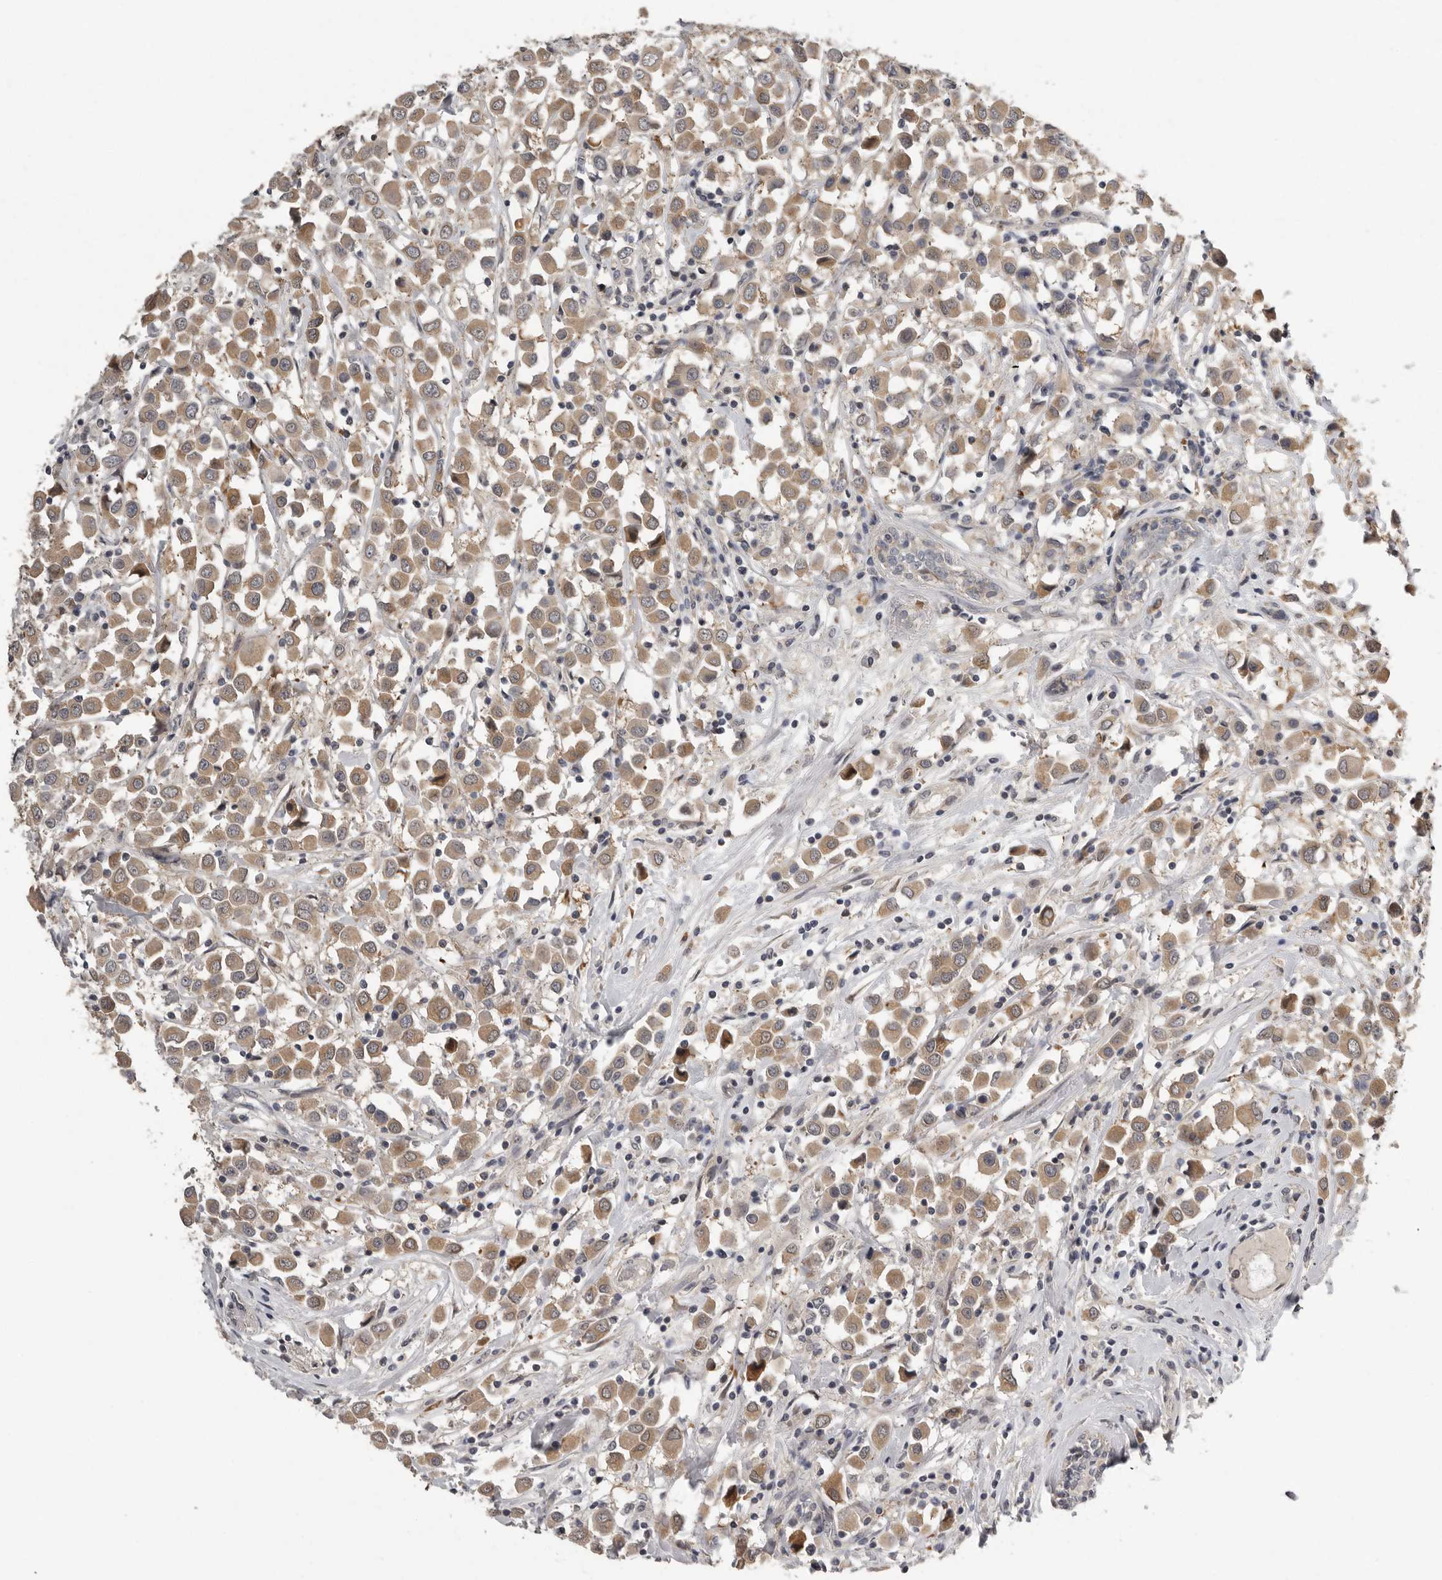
{"staining": {"intensity": "moderate", "quantity": ">75%", "location": "cytoplasmic/membranous"}, "tissue": "breast cancer", "cell_type": "Tumor cells", "image_type": "cancer", "snomed": [{"axis": "morphology", "description": "Duct carcinoma"}, {"axis": "topography", "description": "Breast"}], "caption": "Immunohistochemistry (IHC) micrograph of breast cancer (intraductal carcinoma) stained for a protein (brown), which demonstrates medium levels of moderate cytoplasmic/membranous staining in about >75% of tumor cells.", "gene": "RALGPS2", "patient": {"sex": "female", "age": 61}}